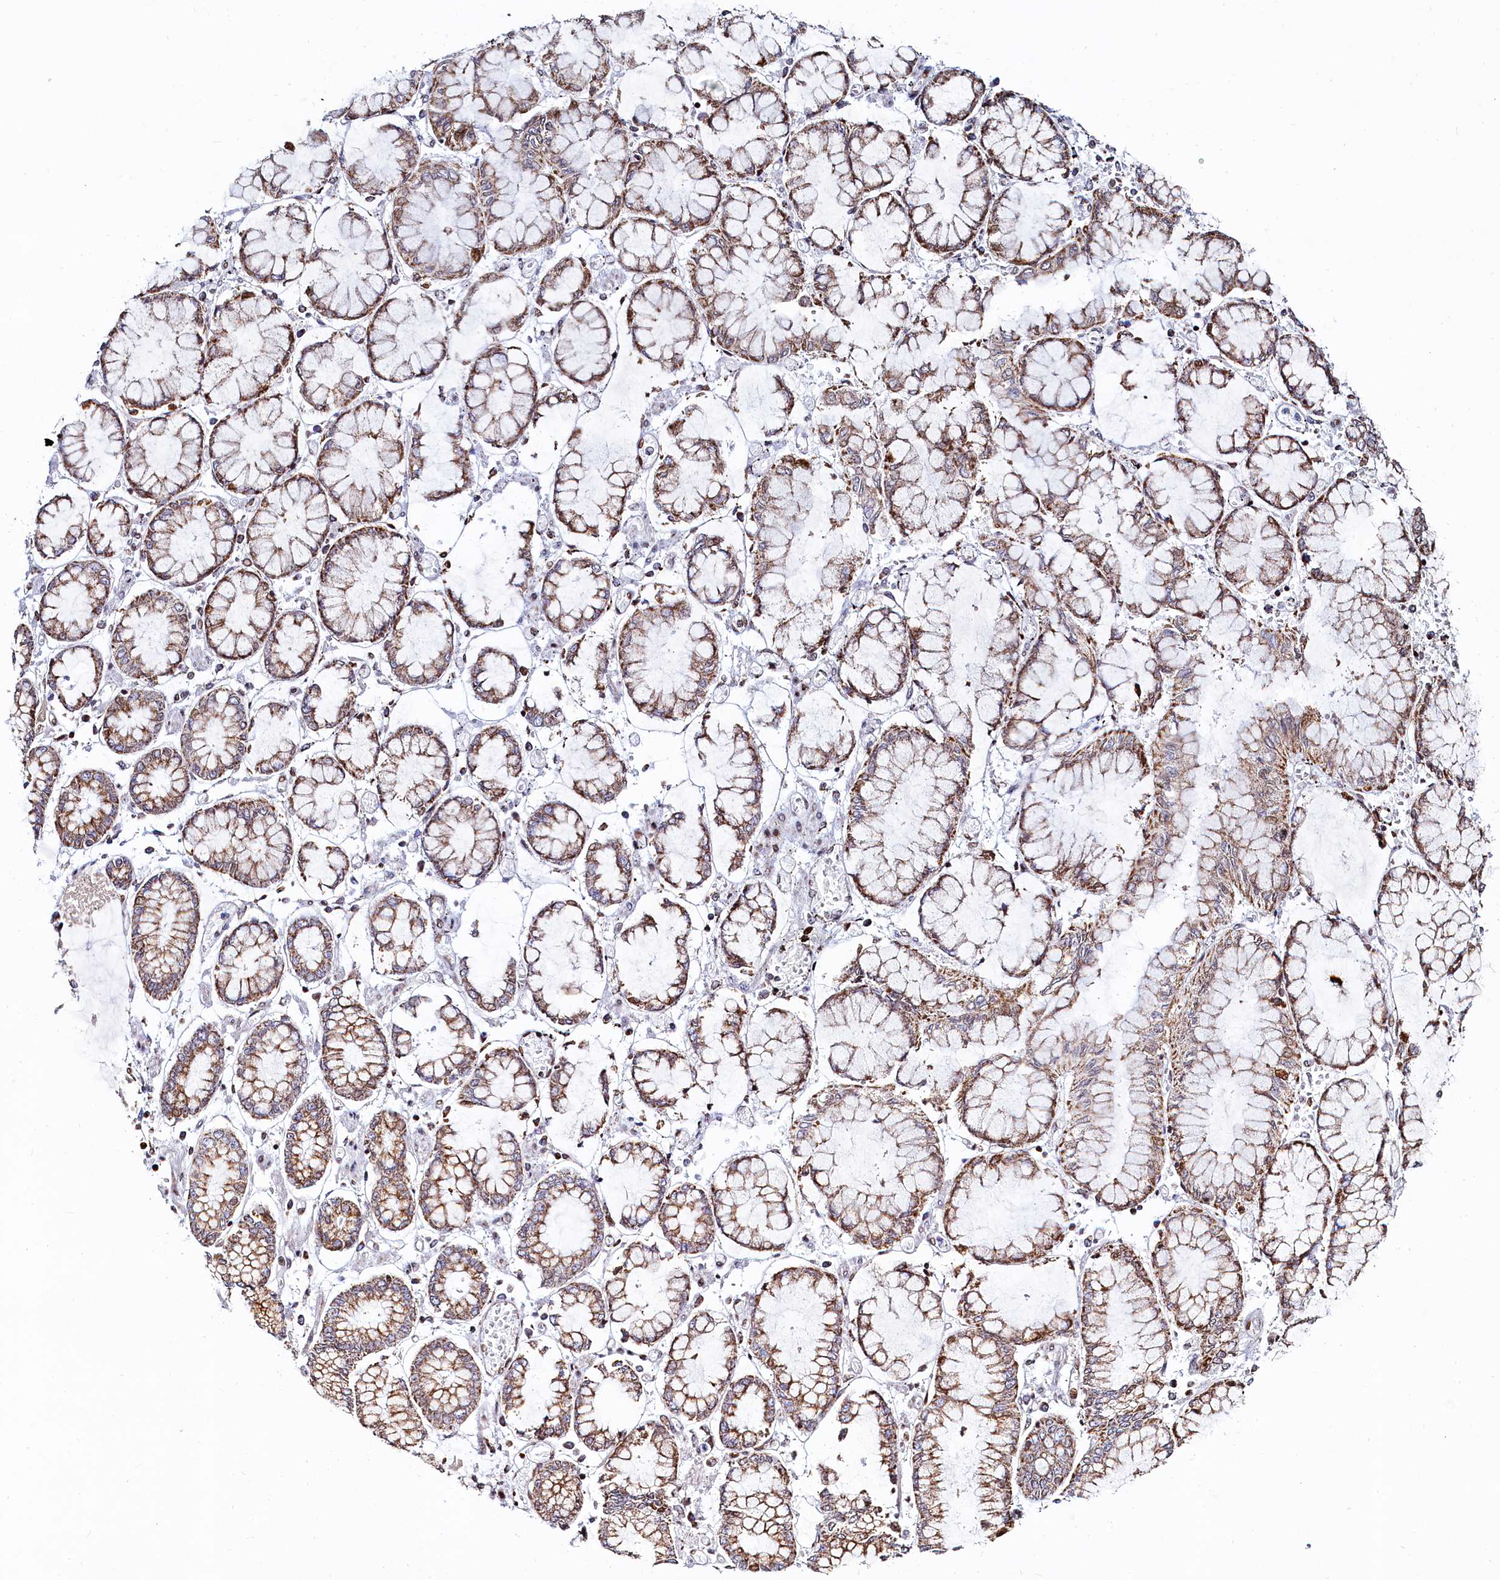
{"staining": {"intensity": "moderate", "quantity": ">75%", "location": "cytoplasmic/membranous"}, "tissue": "stomach cancer", "cell_type": "Tumor cells", "image_type": "cancer", "snomed": [{"axis": "morphology", "description": "Adenocarcinoma, NOS"}, {"axis": "topography", "description": "Stomach"}], "caption": "IHC staining of stomach cancer (adenocarcinoma), which demonstrates medium levels of moderate cytoplasmic/membranous expression in about >75% of tumor cells indicating moderate cytoplasmic/membranous protein expression. The staining was performed using DAB (brown) for protein detection and nuclei were counterstained in hematoxylin (blue).", "gene": "HDGFL3", "patient": {"sex": "male", "age": 76}}